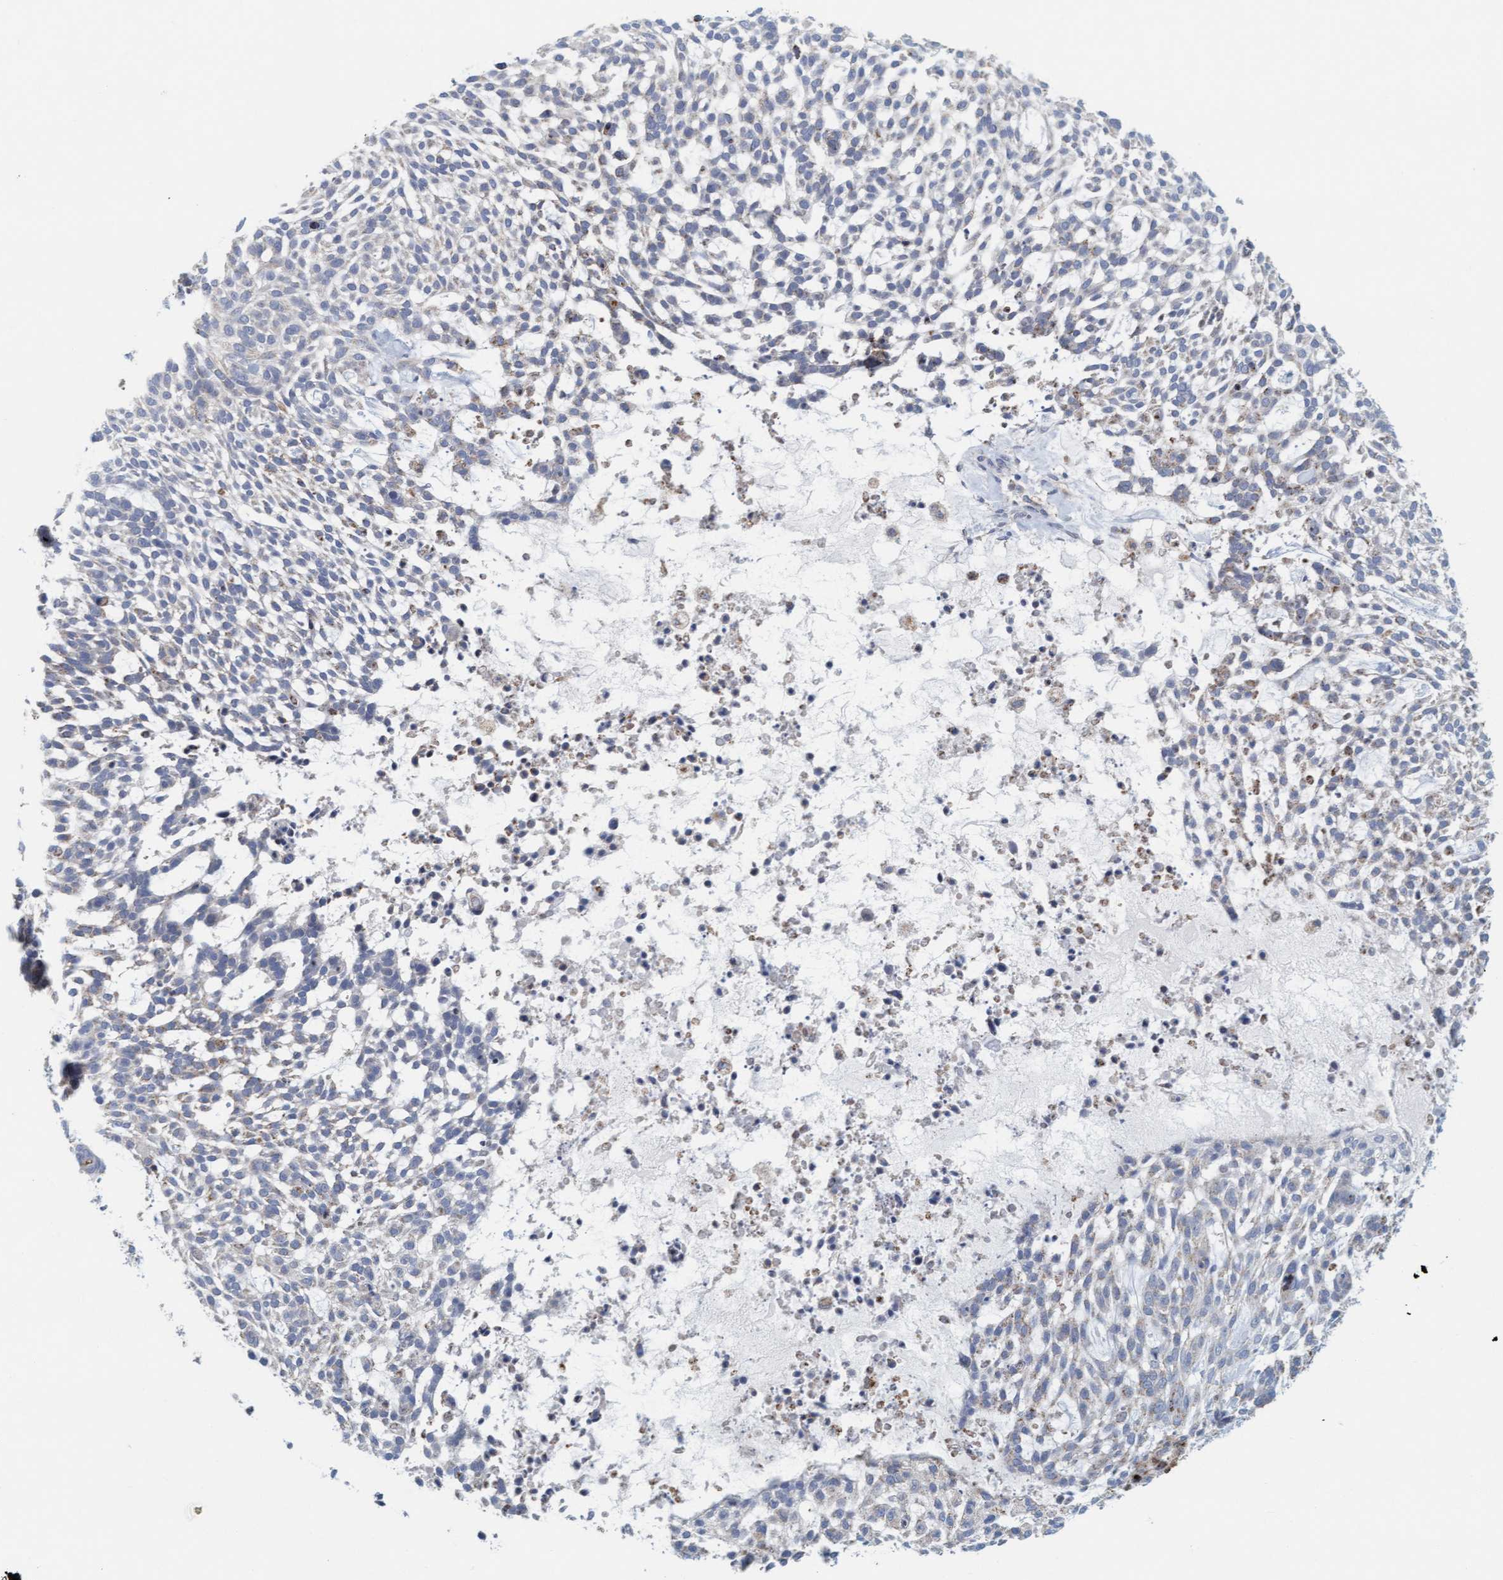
{"staining": {"intensity": "weak", "quantity": "<25%", "location": "cytoplasmic/membranous"}, "tissue": "skin cancer", "cell_type": "Tumor cells", "image_type": "cancer", "snomed": [{"axis": "morphology", "description": "Basal cell carcinoma"}, {"axis": "topography", "description": "Skin"}], "caption": "Immunohistochemistry of skin basal cell carcinoma shows no expression in tumor cells. (IHC, brightfield microscopy, high magnification).", "gene": "B9D1", "patient": {"sex": "female", "age": 64}}